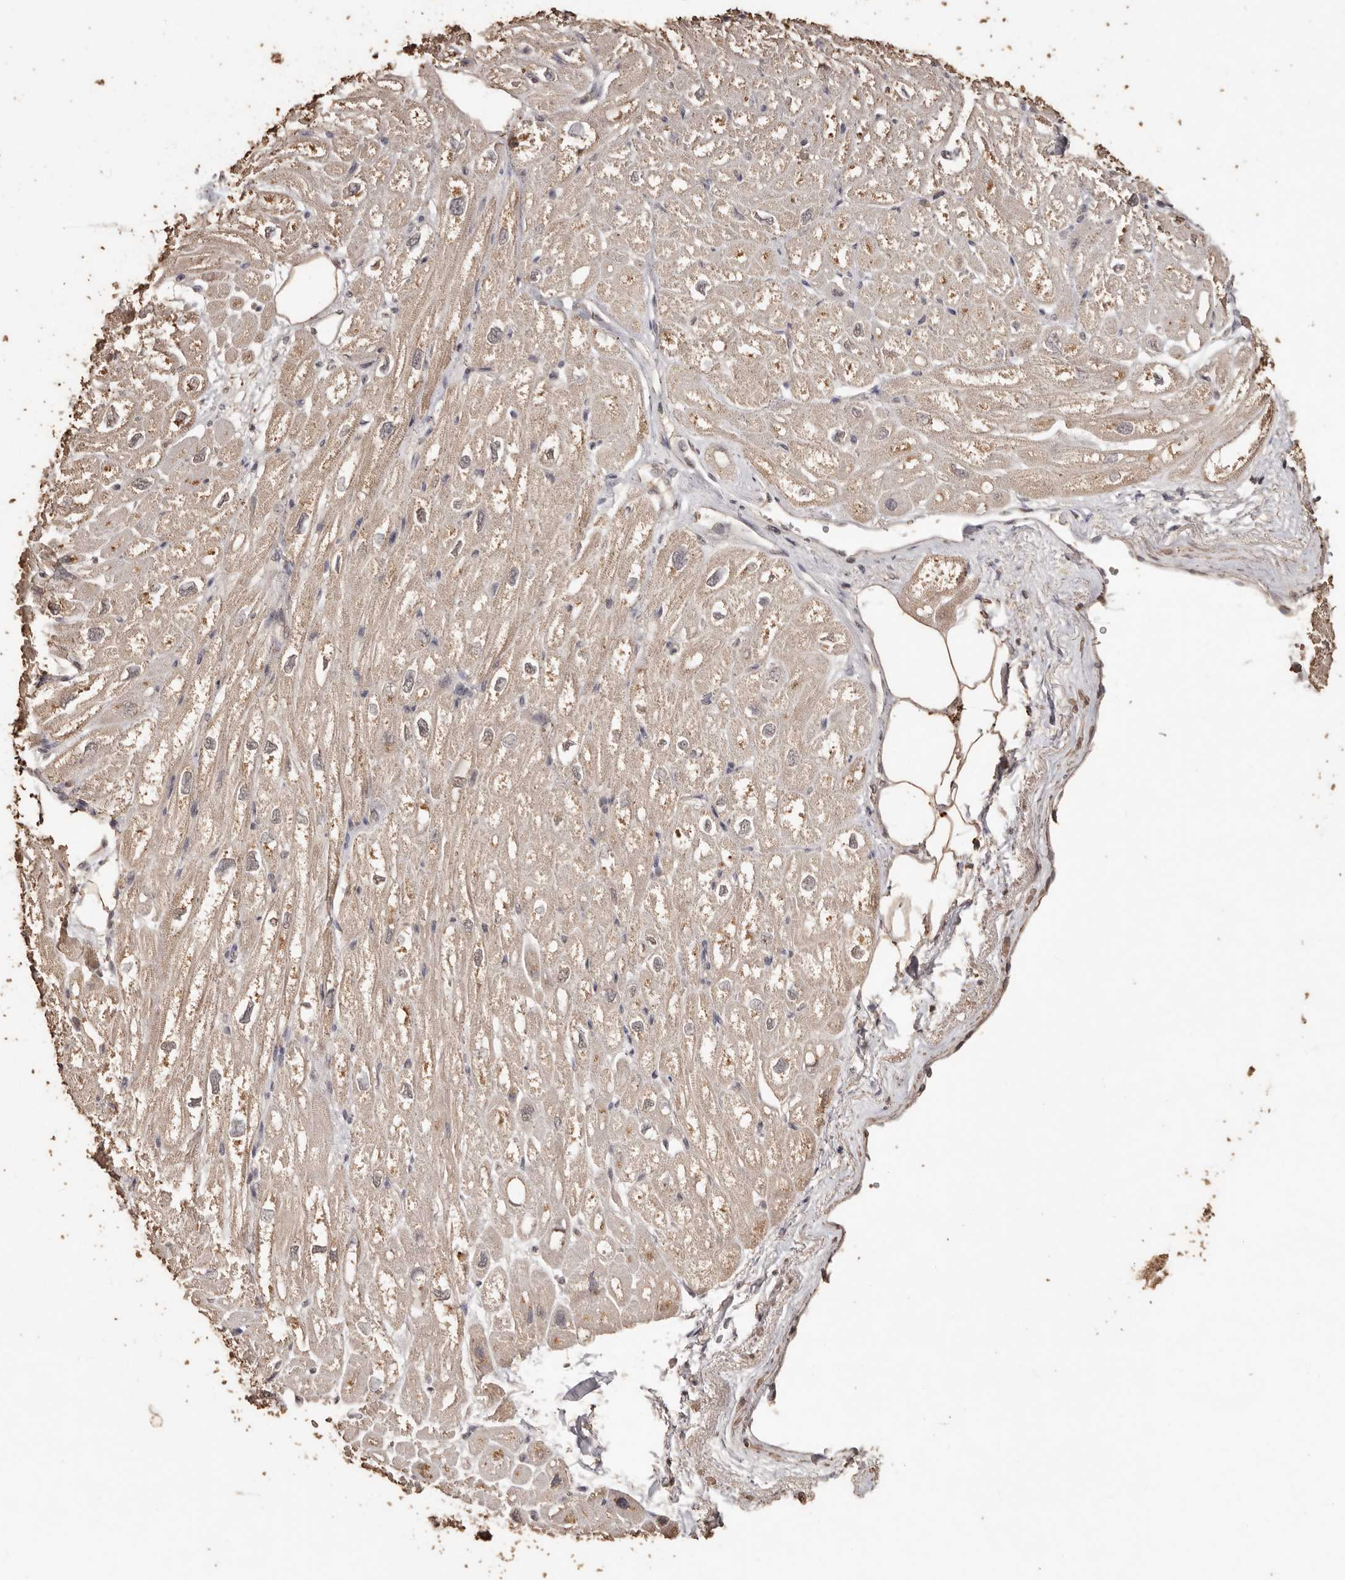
{"staining": {"intensity": "weak", "quantity": "<25%", "location": "cytoplasmic/membranous"}, "tissue": "heart muscle", "cell_type": "Cardiomyocytes", "image_type": "normal", "snomed": [{"axis": "morphology", "description": "Normal tissue, NOS"}, {"axis": "topography", "description": "Heart"}], "caption": "The micrograph shows no staining of cardiomyocytes in normal heart muscle.", "gene": "PKDCC", "patient": {"sex": "male", "age": 50}}